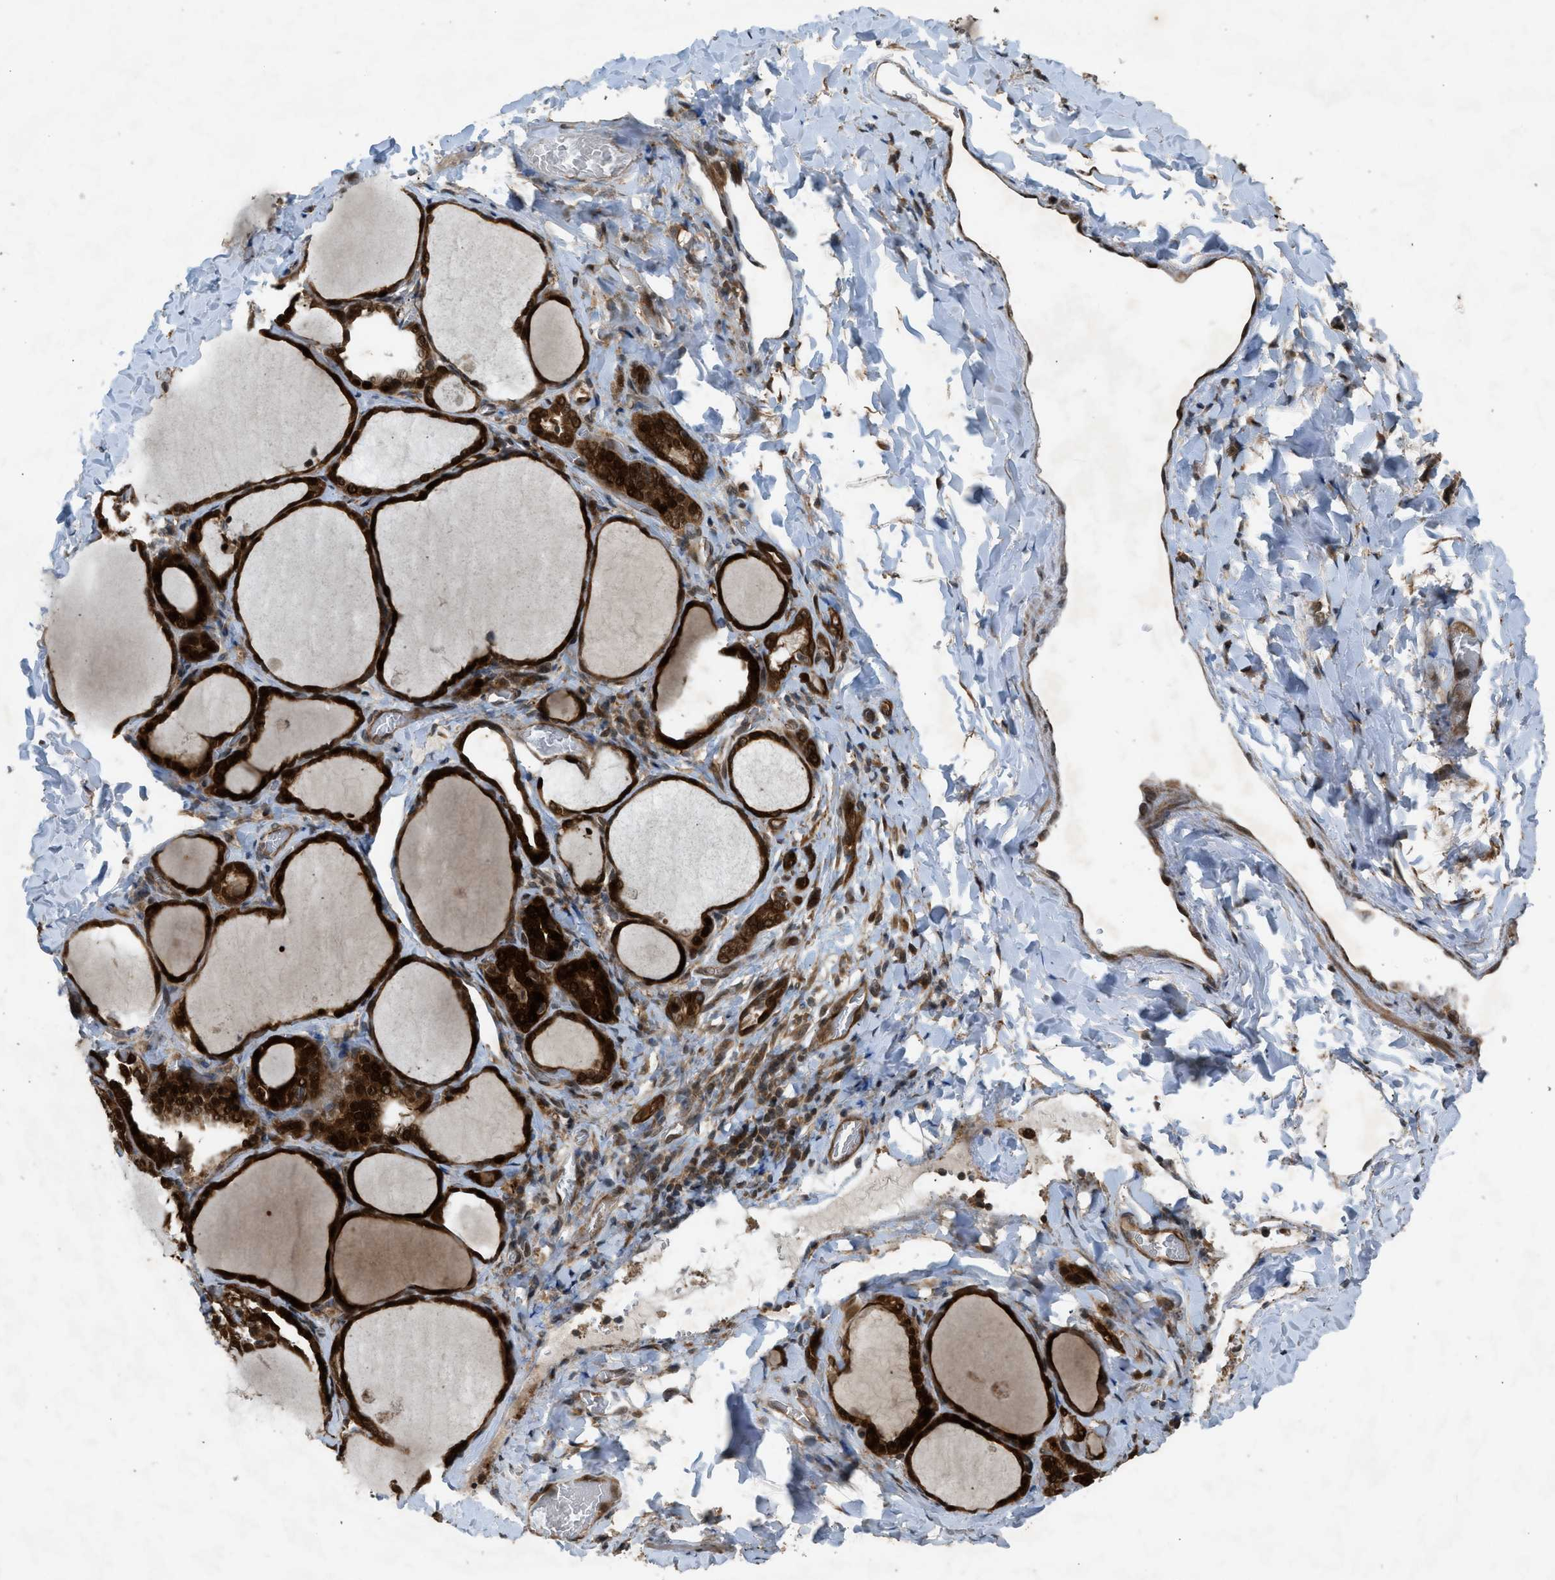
{"staining": {"intensity": "strong", "quantity": ">75%", "location": "cytoplasmic/membranous"}, "tissue": "thyroid gland", "cell_type": "Glandular cells", "image_type": "normal", "snomed": [{"axis": "morphology", "description": "Normal tissue, NOS"}, {"axis": "morphology", "description": "Papillary adenocarcinoma, NOS"}, {"axis": "topography", "description": "Thyroid gland"}], "caption": "An image of human thyroid gland stained for a protein demonstrates strong cytoplasmic/membranous brown staining in glandular cells. (Stains: DAB (3,3'-diaminobenzidine) in brown, nuclei in blue, Microscopy: brightfield microscopy at high magnification).", "gene": "TXNL1", "patient": {"sex": "female", "age": 30}}